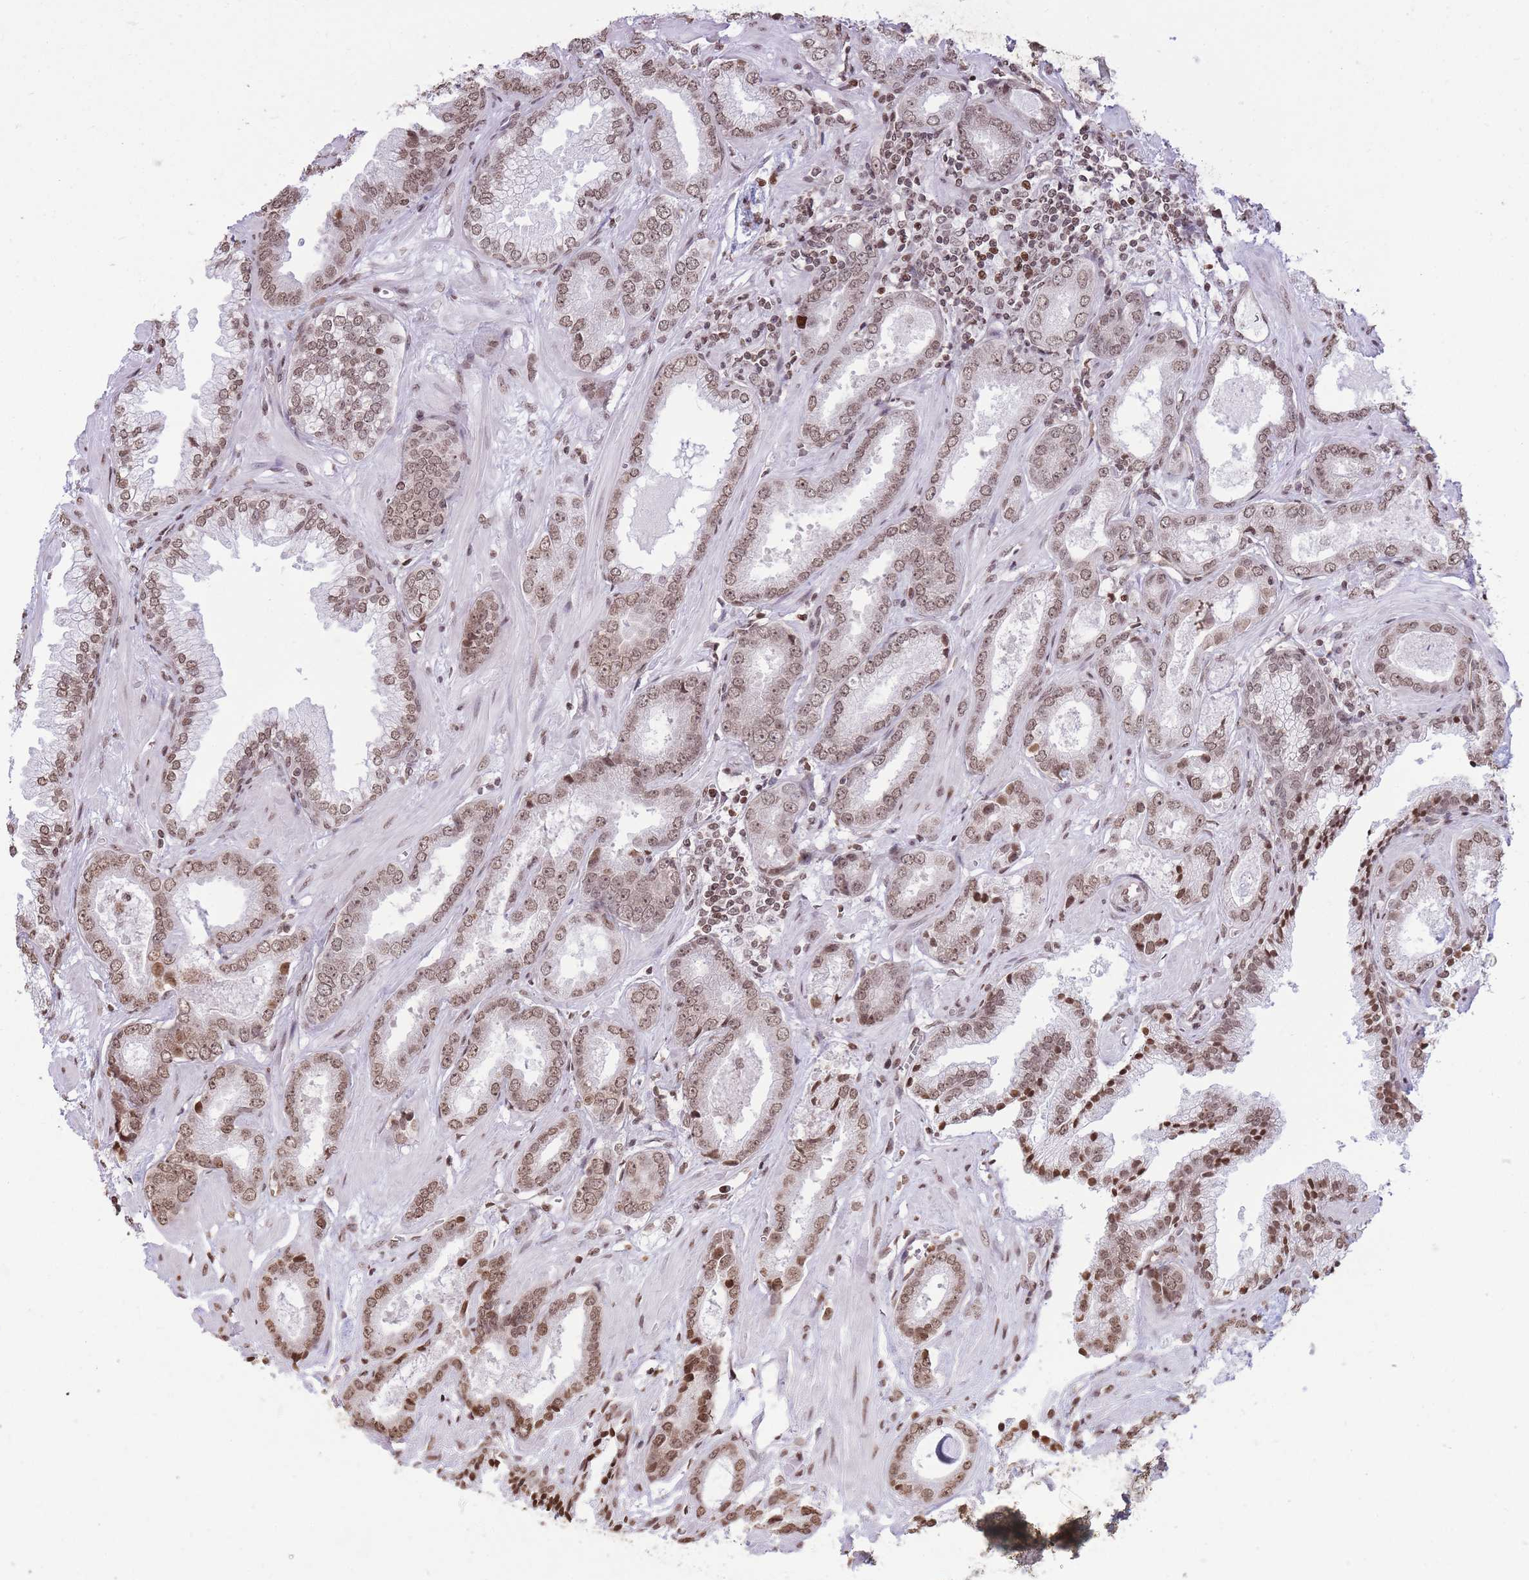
{"staining": {"intensity": "moderate", "quantity": ">75%", "location": "nuclear"}, "tissue": "prostate cancer", "cell_type": "Tumor cells", "image_type": "cancer", "snomed": [{"axis": "morphology", "description": "Adenocarcinoma, Low grade"}, {"axis": "topography", "description": "Prostate"}], "caption": "The histopathology image displays staining of prostate cancer (adenocarcinoma (low-grade)), revealing moderate nuclear protein positivity (brown color) within tumor cells.", "gene": "SHISAL1", "patient": {"sex": "male", "age": 60}}